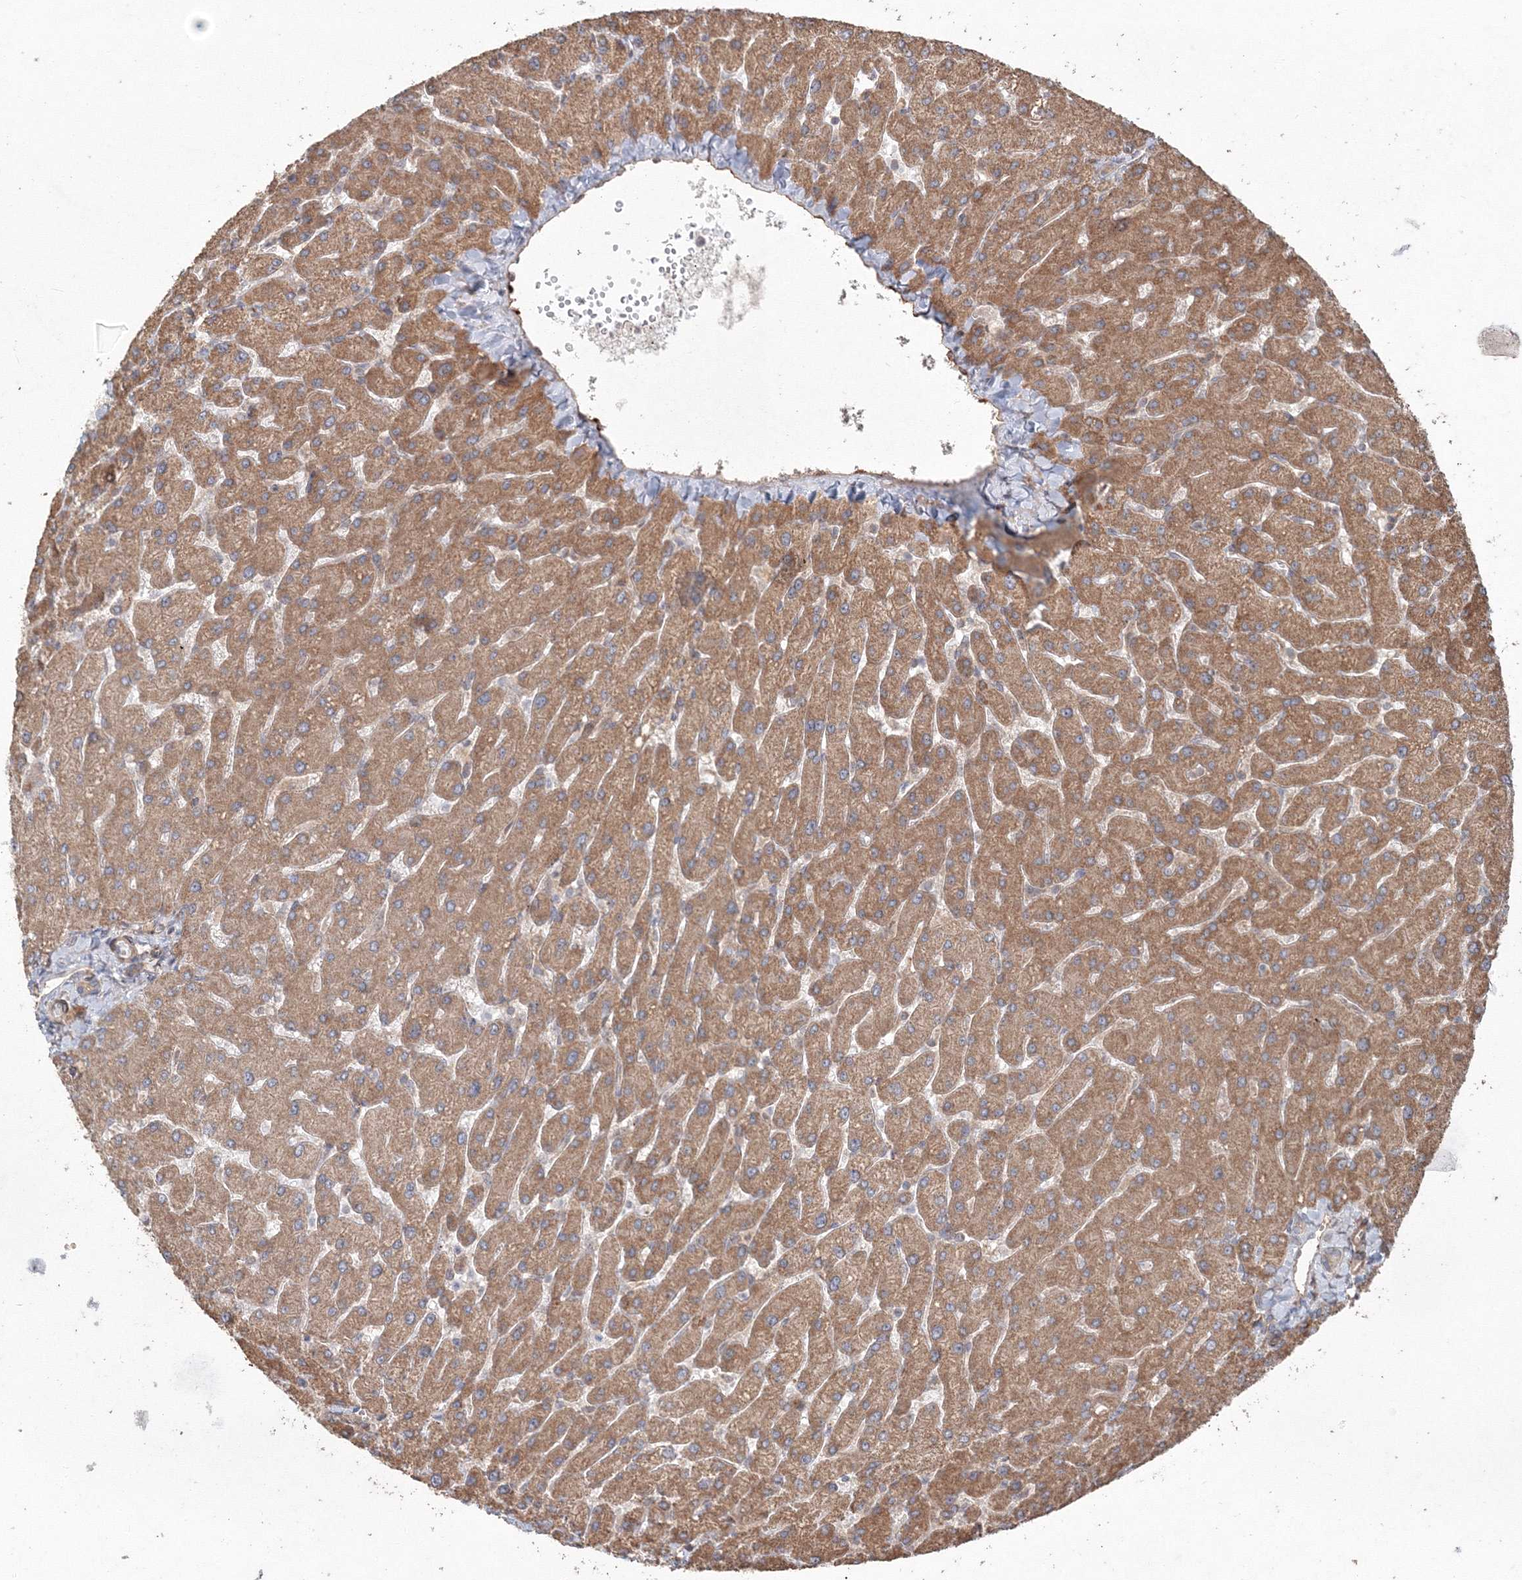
{"staining": {"intensity": "weak", "quantity": ">75%", "location": "cytoplasmic/membranous"}, "tissue": "liver", "cell_type": "Cholangiocytes", "image_type": "normal", "snomed": [{"axis": "morphology", "description": "Normal tissue, NOS"}, {"axis": "topography", "description": "Liver"}], "caption": "Unremarkable liver shows weak cytoplasmic/membranous expression in approximately >75% of cholangiocytes (brown staining indicates protein expression, while blue staining denotes nuclei)..", "gene": "ANAPC16", "patient": {"sex": "male", "age": 55}}